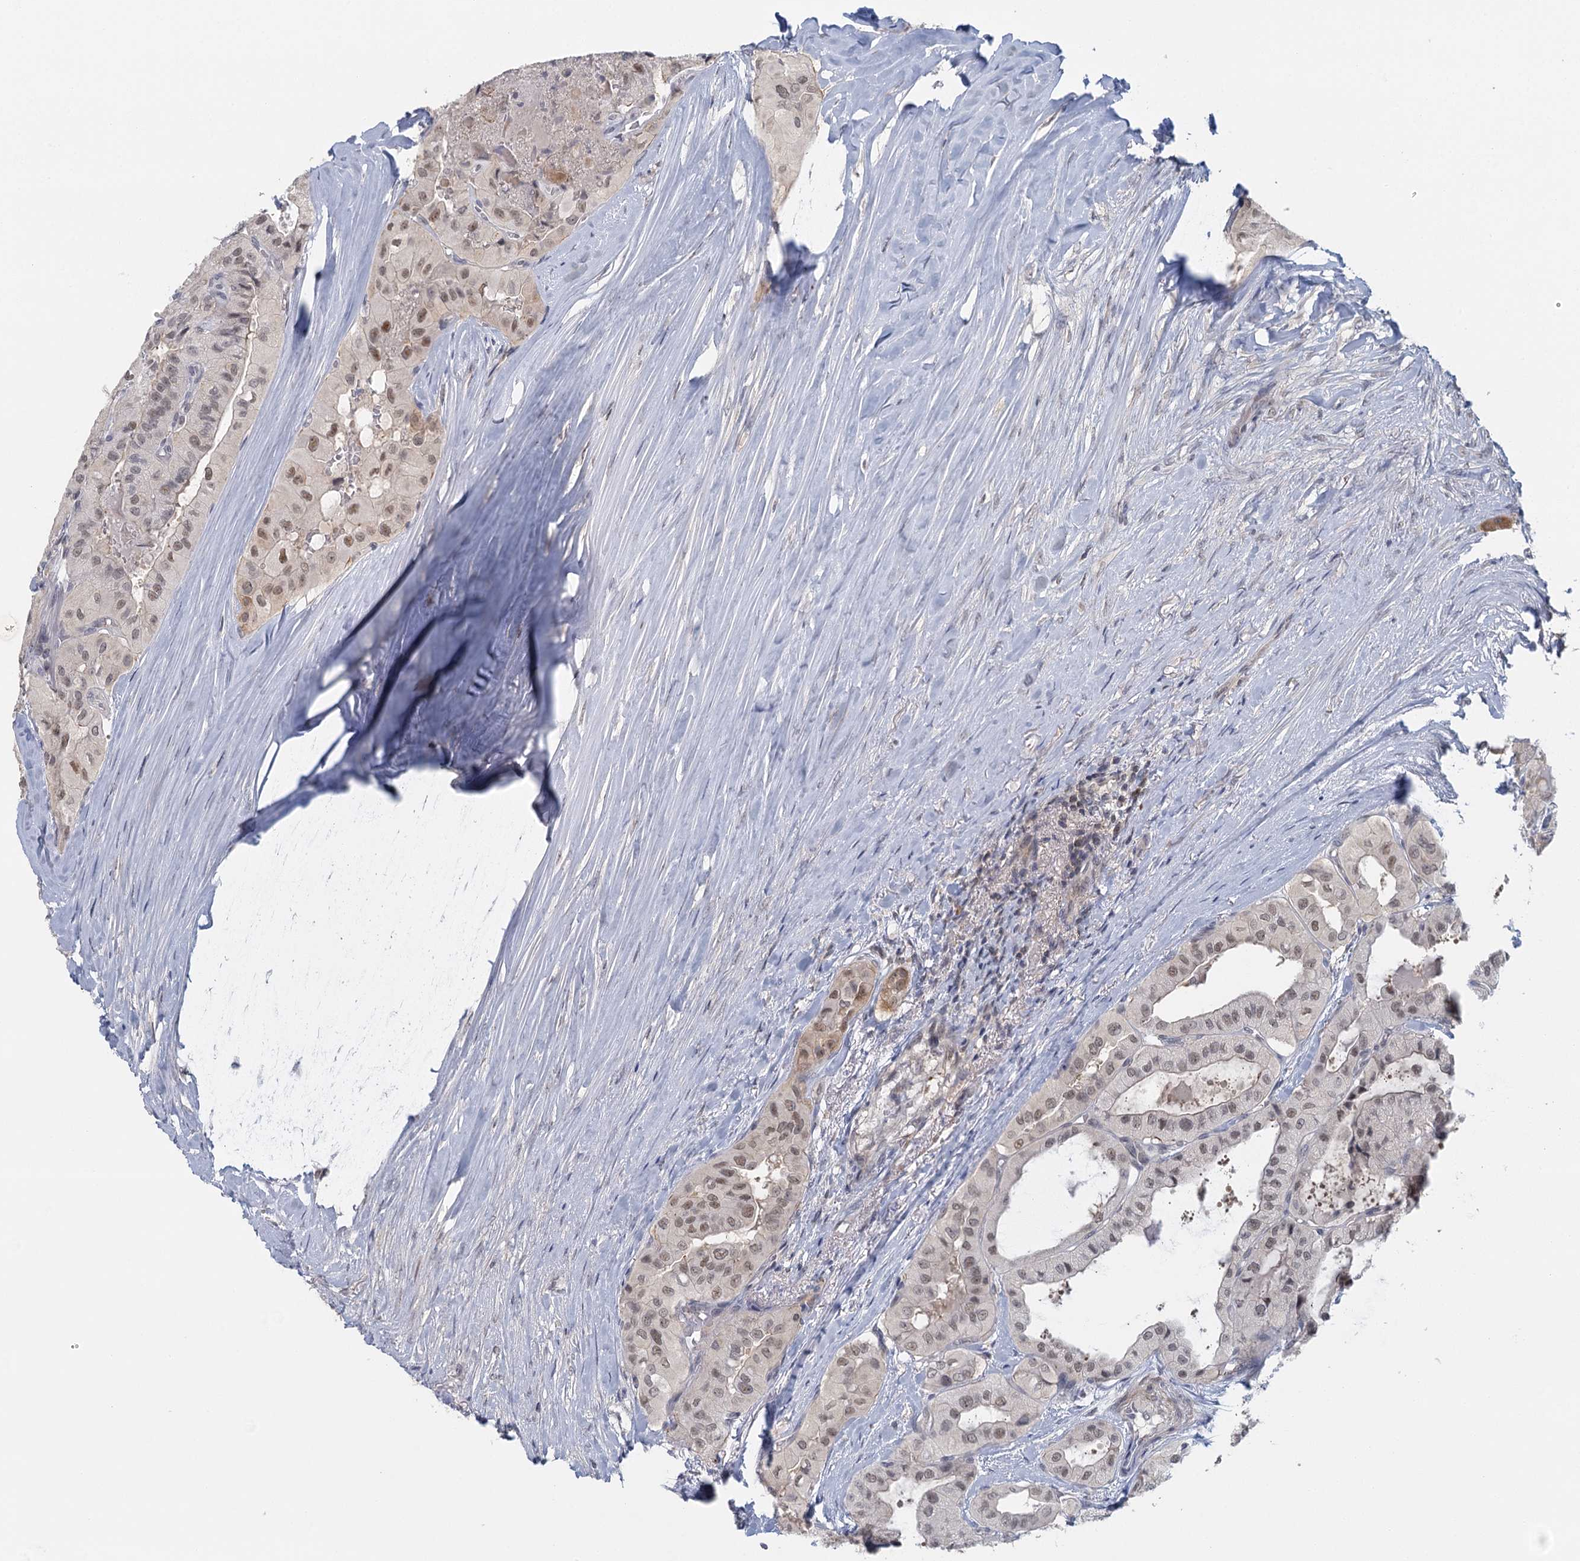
{"staining": {"intensity": "moderate", "quantity": ">75%", "location": "cytoplasmic/membranous,nuclear"}, "tissue": "thyroid cancer", "cell_type": "Tumor cells", "image_type": "cancer", "snomed": [{"axis": "morphology", "description": "Papillary adenocarcinoma, NOS"}, {"axis": "topography", "description": "Thyroid gland"}], "caption": "Immunohistochemistry (DAB) staining of thyroid papillary adenocarcinoma shows moderate cytoplasmic/membranous and nuclear protein expression in approximately >75% of tumor cells.", "gene": "GPATCH11", "patient": {"sex": "female", "age": 59}}